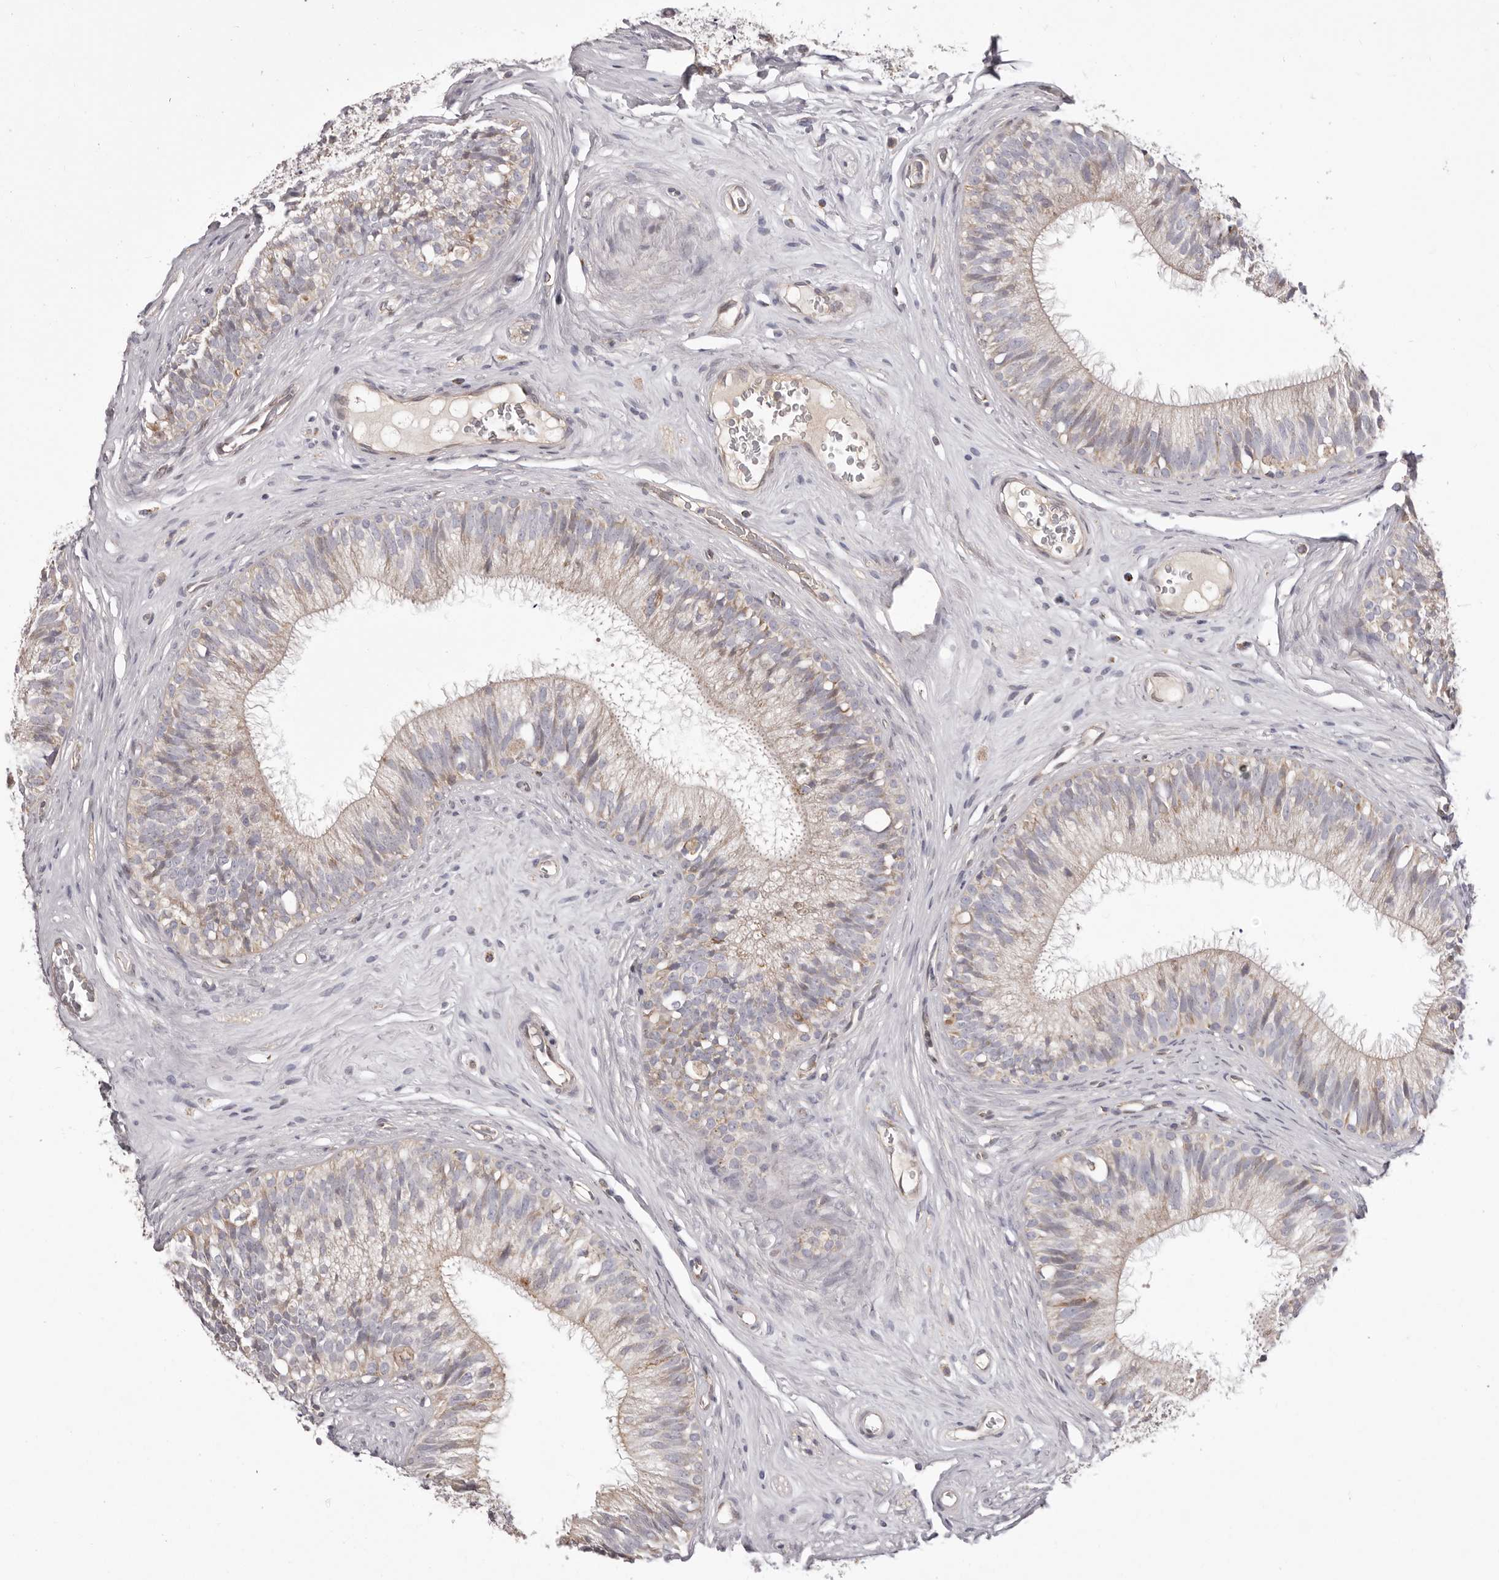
{"staining": {"intensity": "weak", "quantity": "25%-75%", "location": "cytoplasmic/membranous"}, "tissue": "epididymis", "cell_type": "Glandular cells", "image_type": "normal", "snomed": [{"axis": "morphology", "description": "Normal tissue, NOS"}, {"axis": "topography", "description": "Epididymis"}], "caption": "Immunohistochemical staining of benign human epididymis demonstrates weak cytoplasmic/membranous protein expression in about 25%-75% of glandular cells.", "gene": "CHRM2", "patient": {"sex": "male", "age": 29}}